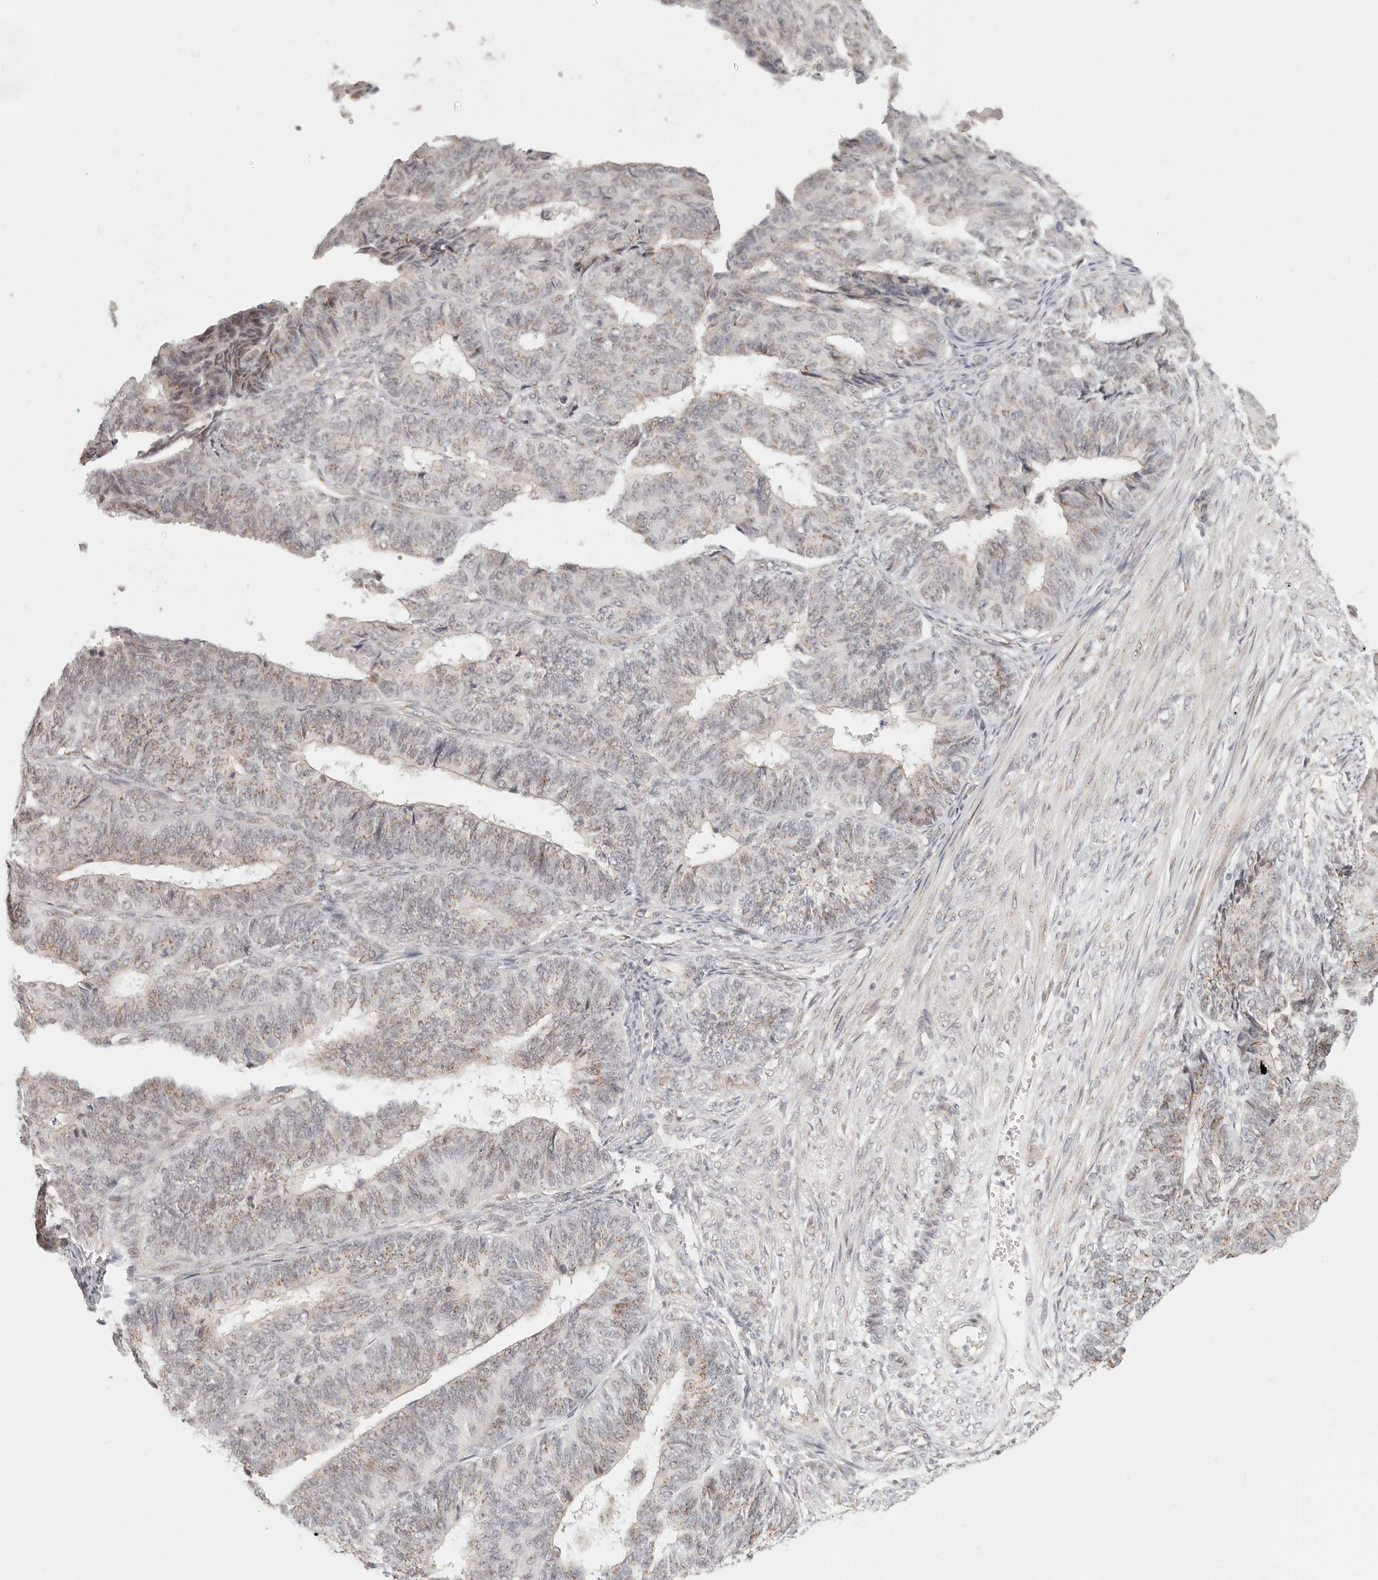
{"staining": {"intensity": "moderate", "quantity": "25%-75%", "location": "cytoplasmic/membranous"}, "tissue": "endometrial cancer", "cell_type": "Tumor cells", "image_type": "cancer", "snomed": [{"axis": "morphology", "description": "Adenocarcinoma, NOS"}, {"axis": "topography", "description": "Endometrium"}], "caption": "Endometrial adenocarcinoma stained for a protein (brown) displays moderate cytoplasmic/membranous positive staining in about 25%-75% of tumor cells.", "gene": "FAM20B", "patient": {"sex": "female", "age": 32}}